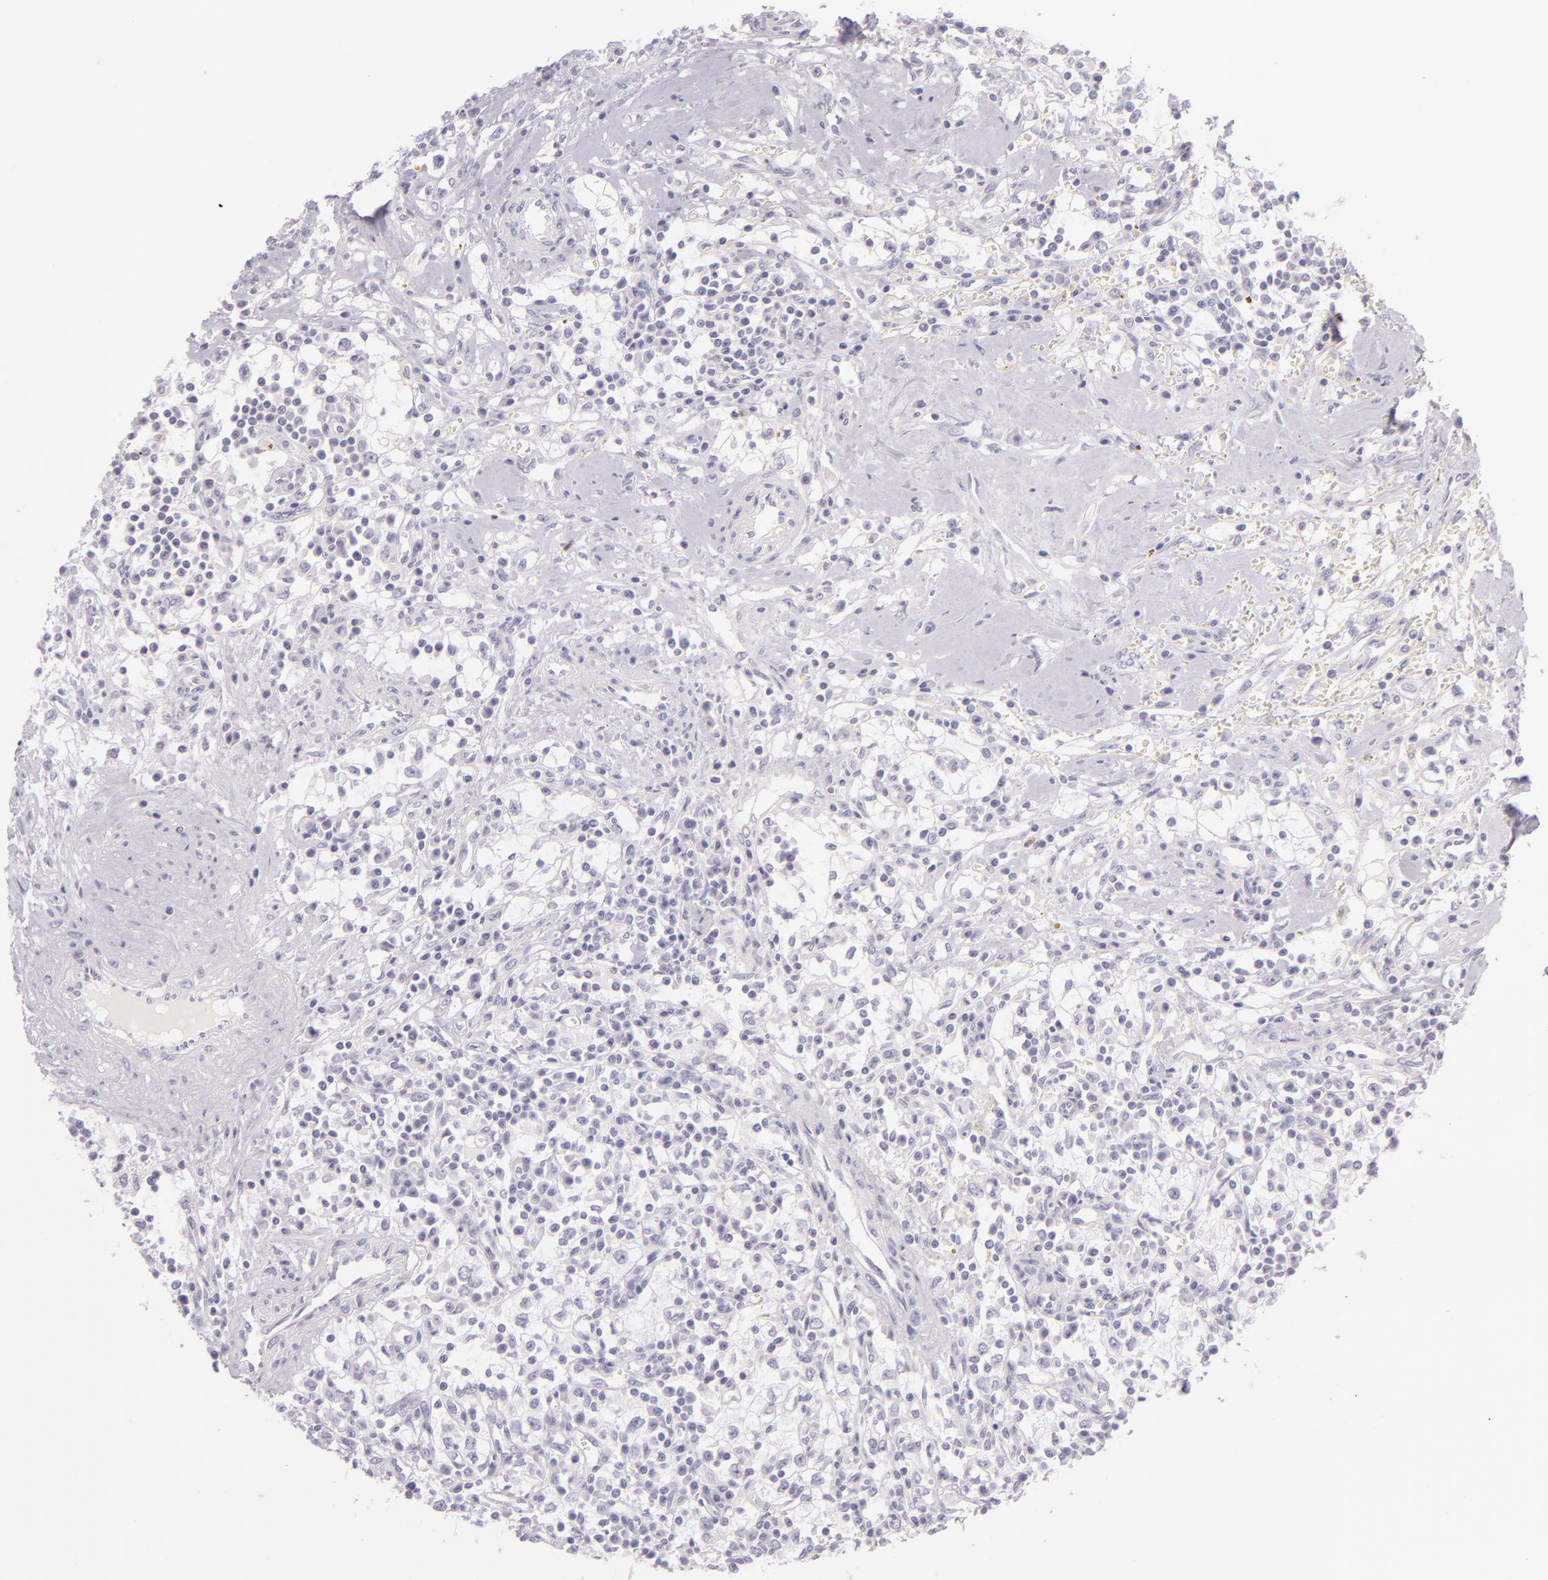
{"staining": {"intensity": "negative", "quantity": "none", "location": "none"}, "tissue": "renal cancer", "cell_type": "Tumor cells", "image_type": "cancer", "snomed": [{"axis": "morphology", "description": "Adenocarcinoma, NOS"}, {"axis": "topography", "description": "Kidney"}], "caption": "Tumor cells show no significant protein staining in adenocarcinoma (renal).", "gene": "CBS", "patient": {"sex": "male", "age": 82}}